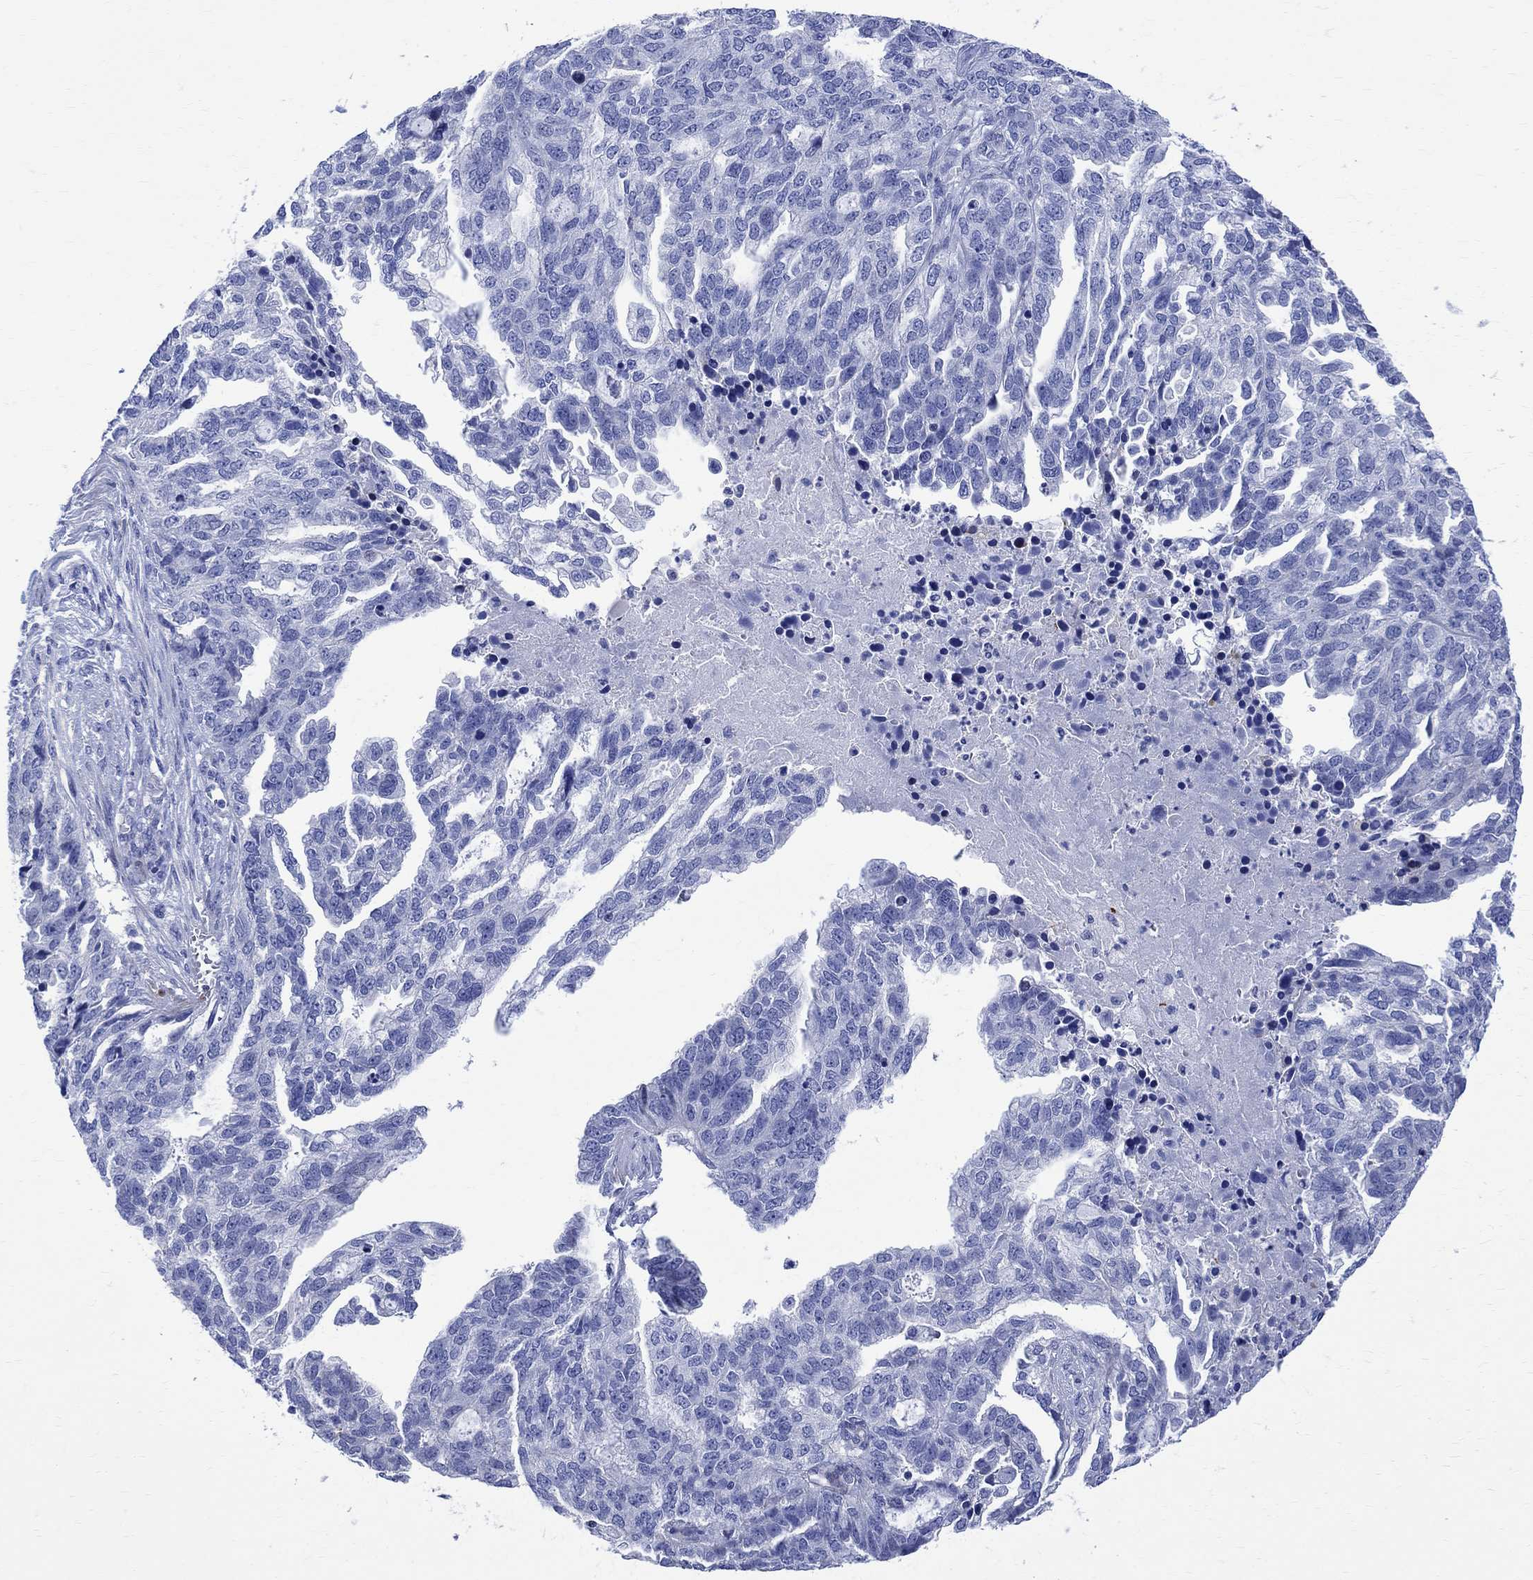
{"staining": {"intensity": "negative", "quantity": "none", "location": "none"}, "tissue": "ovarian cancer", "cell_type": "Tumor cells", "image_type": "cancer", "snomed": [{"axis": "morphology", "description": "Cystadenocarcinoma, serous, NOS"}, {"axis": "topography", "description": "Ovary"}], "caption": "High magnification brightfield microscopy of ovarian cancer (serous cystadenocarcinoma) stained with DAB (brown) and counterstained with hematoxylin (blue): tumor cells show no significant positivity.", "gene": "PARVB", "patient": {"sex": "female", "age": 51}}